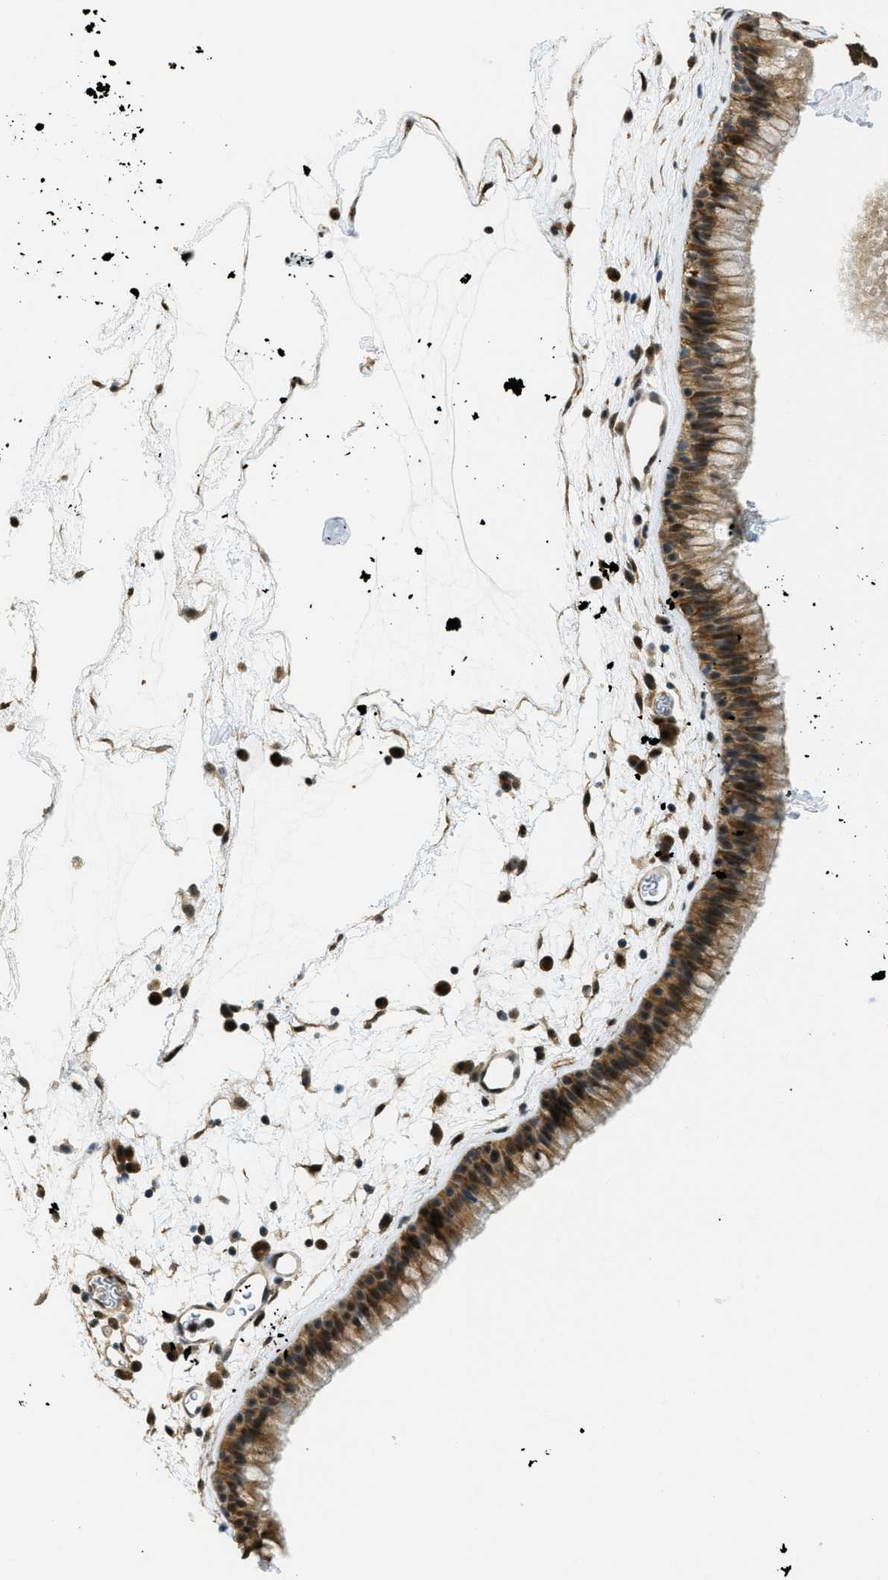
{"staining": {"intensity": "strong", "quantity": ">75%", "location": "cytoplasmic/membranous,nuclear"}, "tissue": "nasopharynx", "cell_type": "Respiratory epithelial cells", "image_type": "normal", "snomed": [{"axis": "morphology", "description": "Normal tissue, NOS"}, {"axis": "morphology", "description": "Inflammation, NOS"}, {"axis": "topography", "description": "Nasopharynx"}], "caption": "Nasopharynx stained for a protein (brown) reveals strong cytoplasmic/membranous,nuclear positive positivity in approximately >75% of respiratory epithelial cells.", "gene": "PSMC5", "patient": {"sex": "male", "age": 48}}